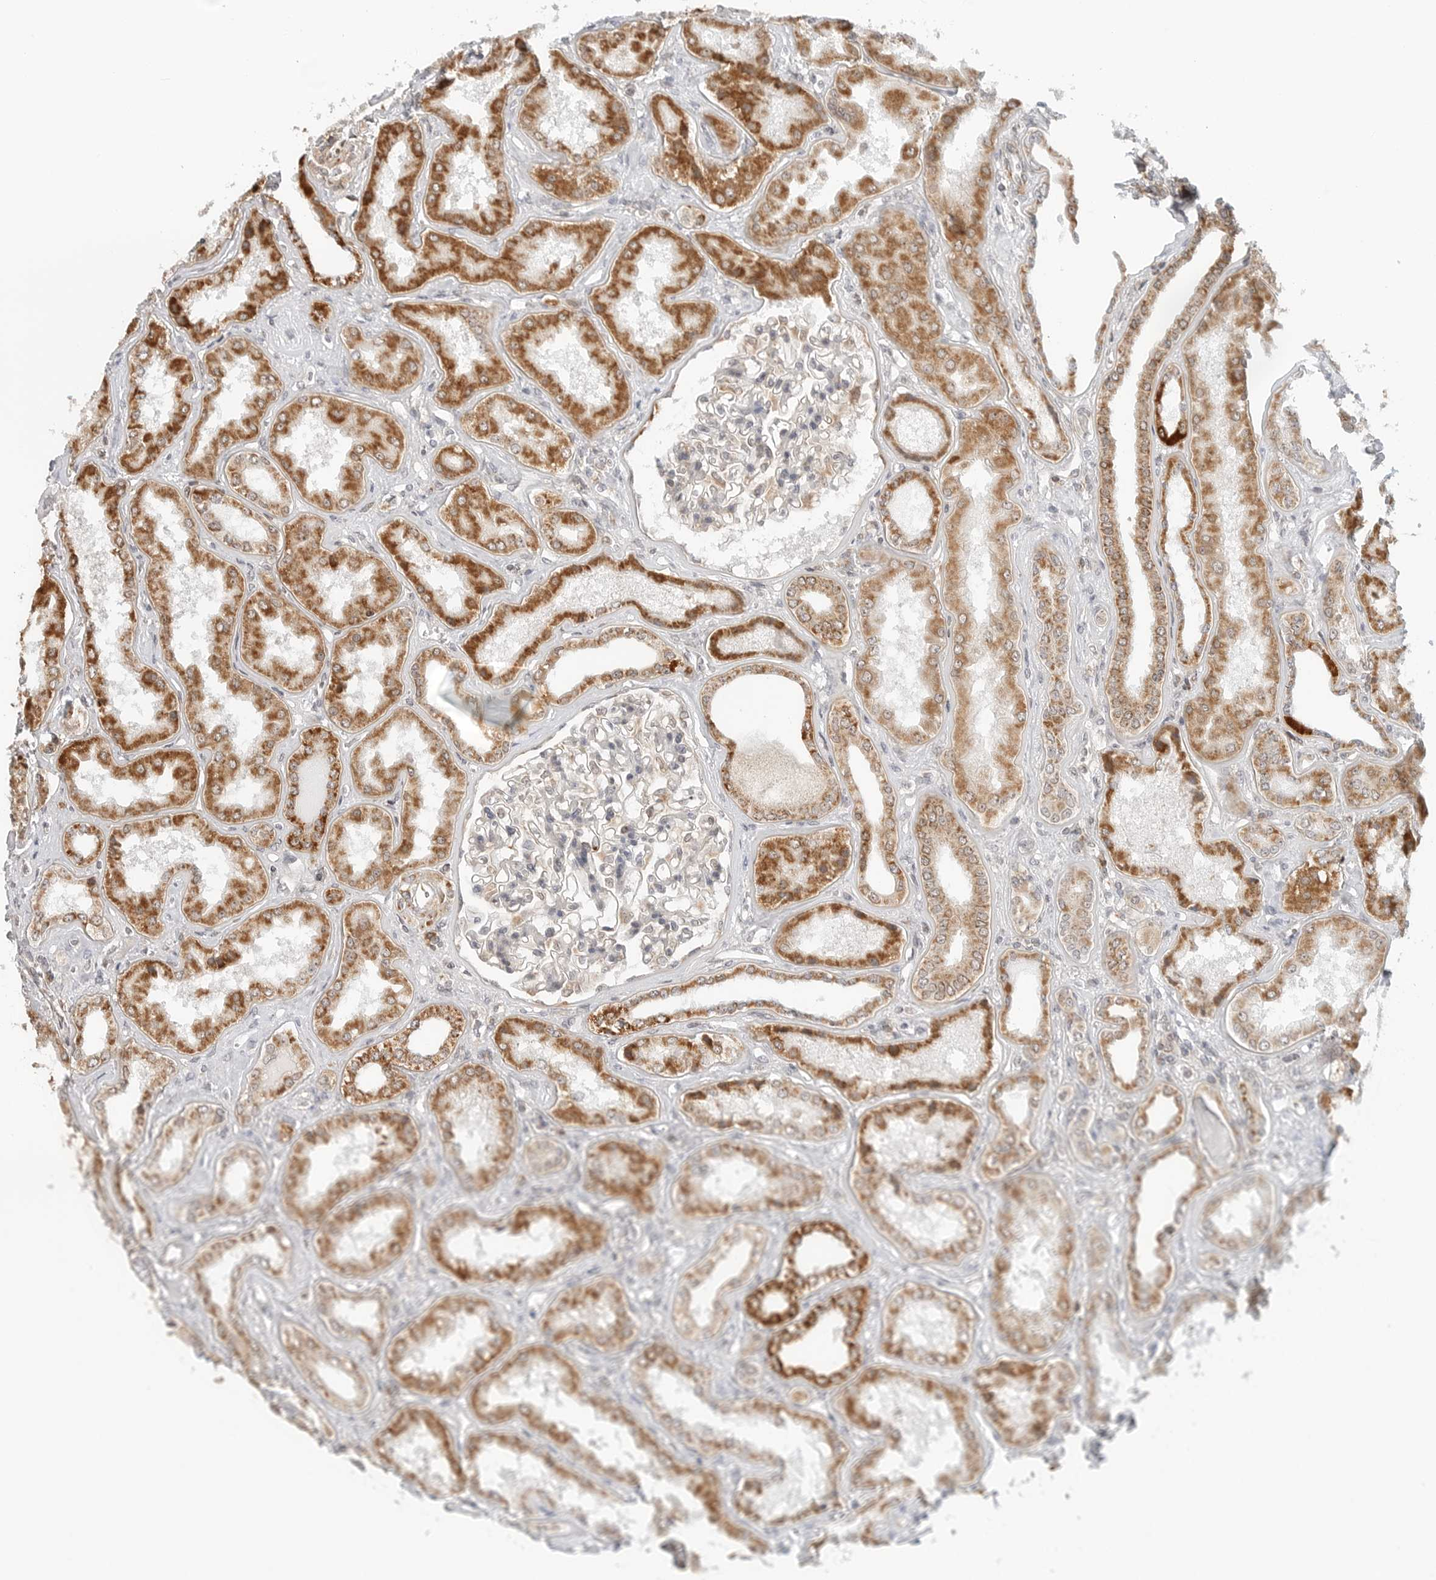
{"staining": {"intensity": "weak", "quantity": "25%-75%", "location": "cytoplasmic/membranous"}, "tissue": "kidney", "cell_type": "Cells in glomeruli", "image_type": "normal", "snomed": [{"axis": "morphology", "description": "Normal tissue, NOS"}, {"axis": "topography", "description": "Kidney"}], "caption": "This photomicrograph reveals unremarkable kidney stained with IHC to label a protein in brown. The cytoplasmic/membranous of cells in glomeruli show weak positivity for the protein. Nuclei are counter-stained blue.", "gene": "POLR3GL", "patient": {"sex": "female", "age": 56}}